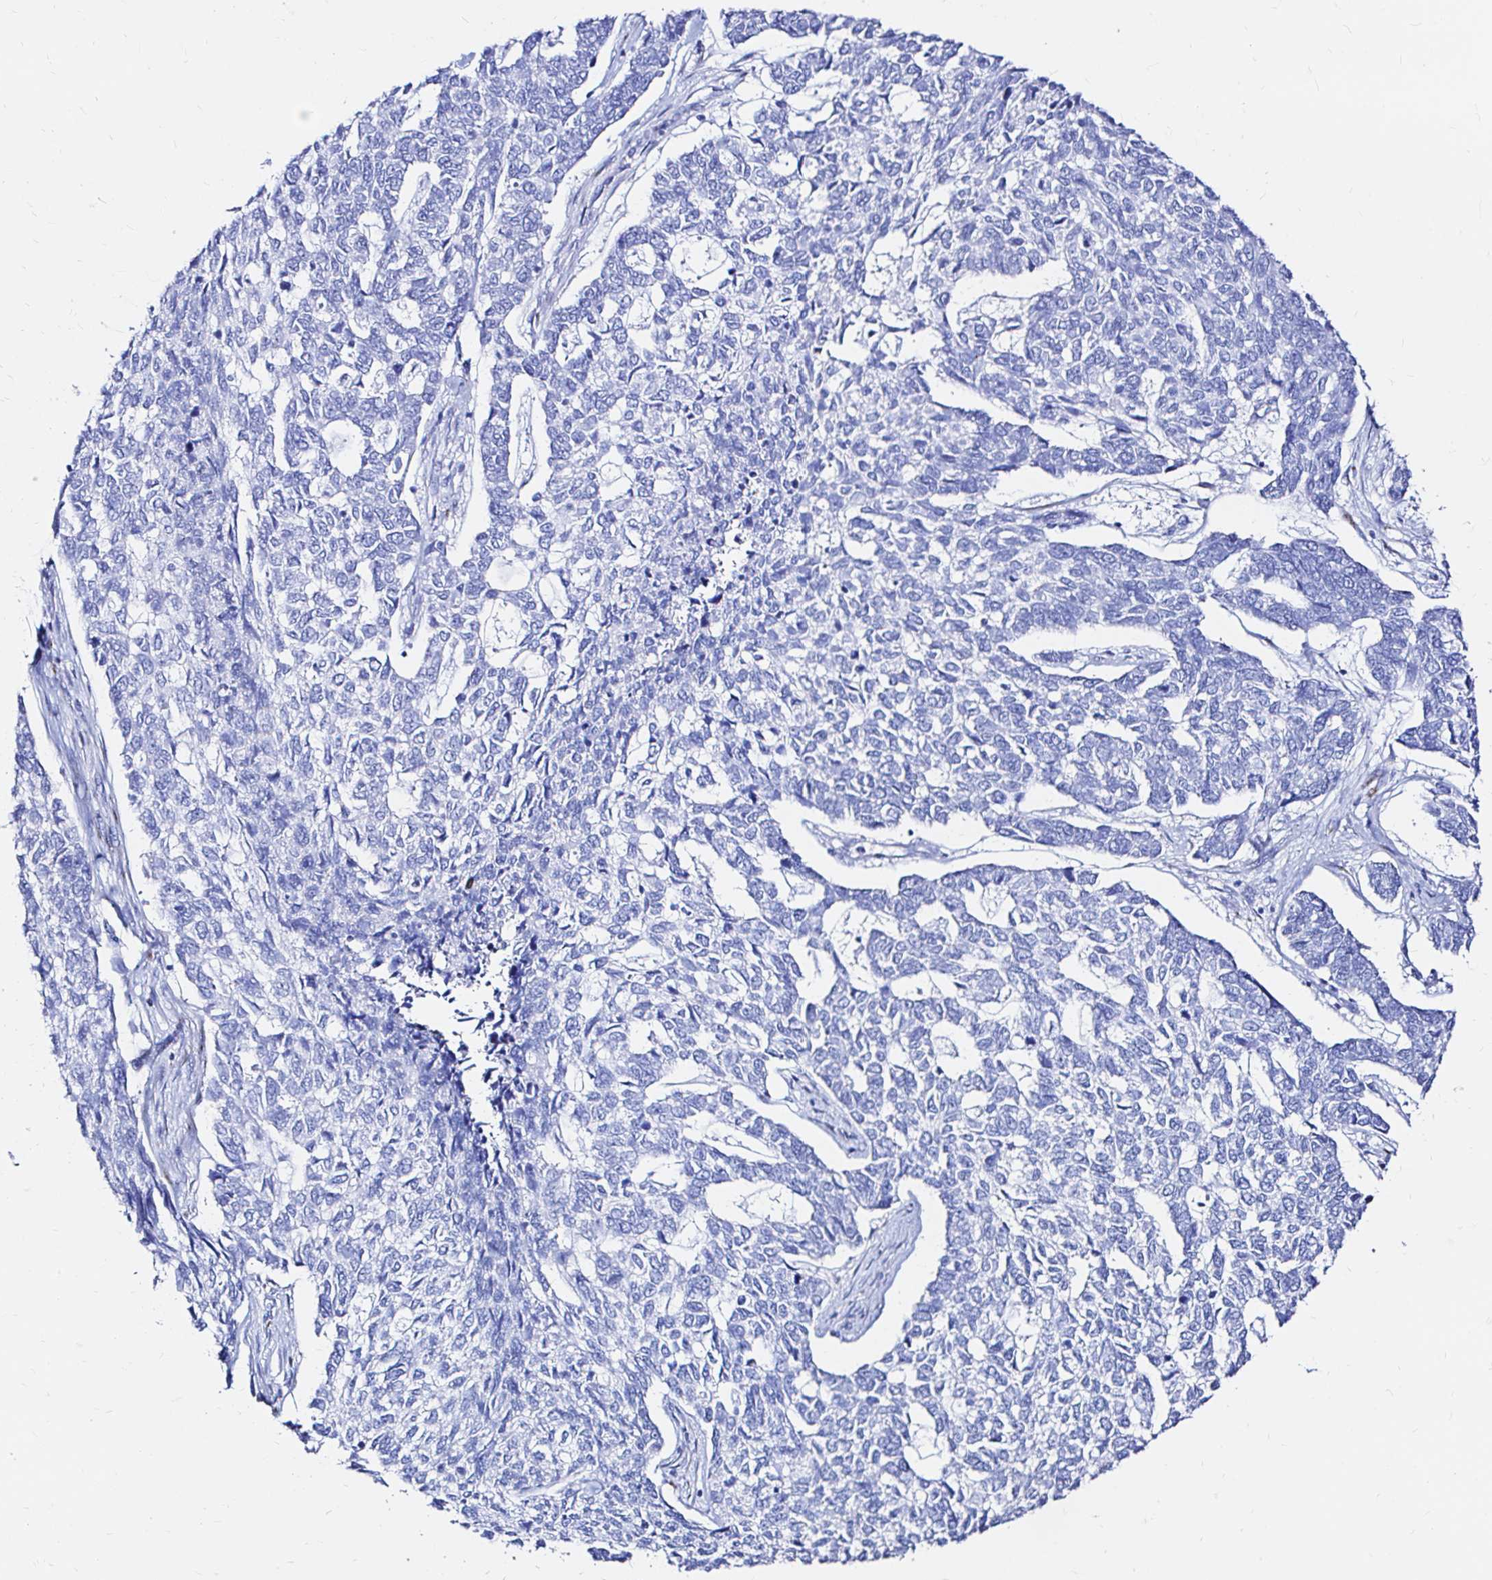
{"staining": {"intensity": "negative", "quantity": "none", "location": "none"}, "tissue": "skin cancer", "cell_type": "Tumor cells", "image_type": "cancer", "snomed": [{"axis": "morphology", "description": "Basal cell carcinoma"}, {"axis": "topography", "description": "Skin"}], "caption": "Immunohistochemistry image of neoplastic tissue: basal cell carcinoma (skin) stained with DAB shows no significant protein staining in tumor cells. Brightfield microscopy of immunohistochemistry (IHC) stained with DAB (brown) and hematoxylin (blue), captured at high magnification.", "gene": "ZNF432", "patient": {"sex": "female", "age": 65}}